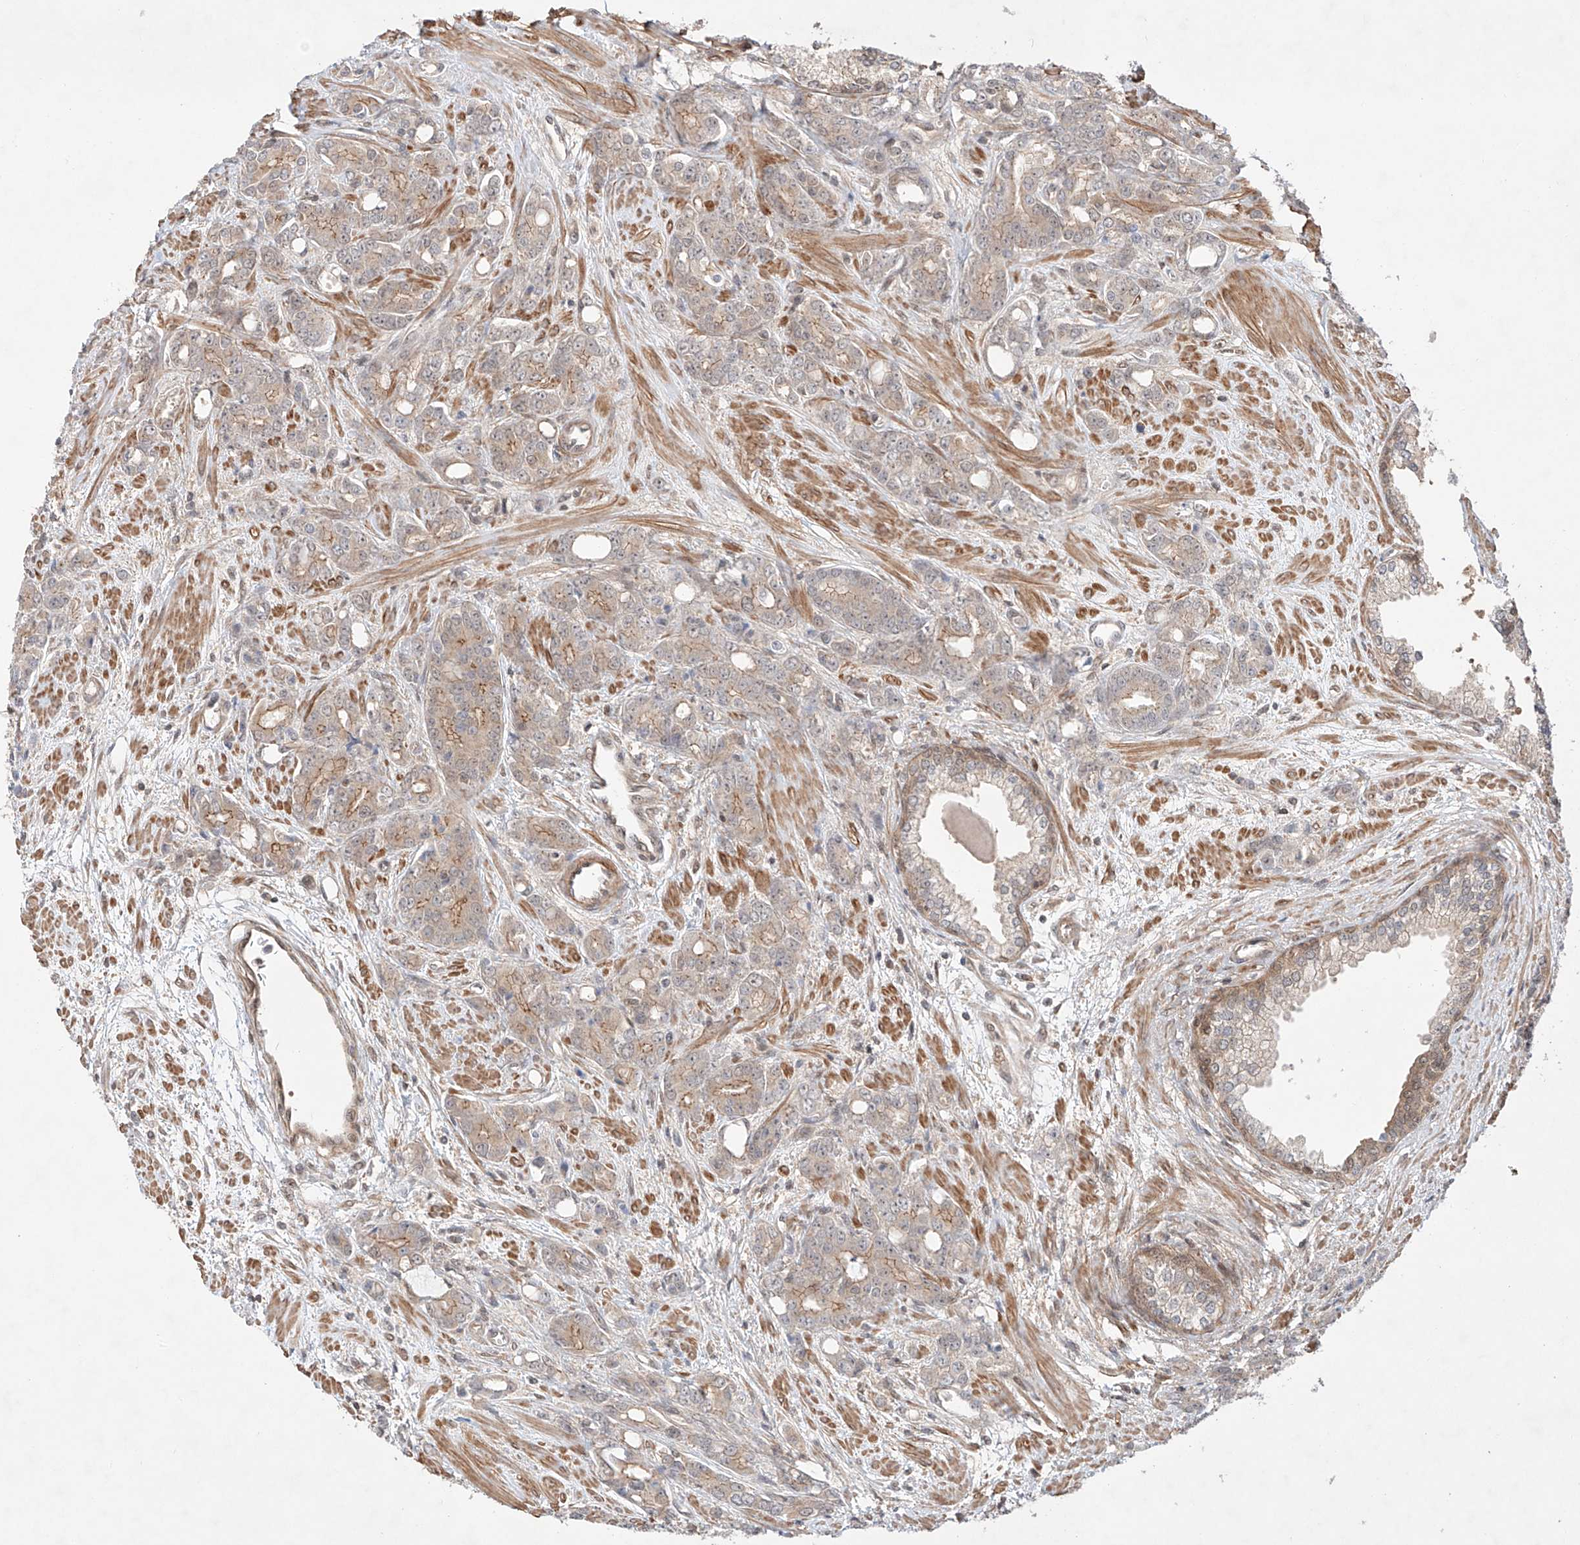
{"staining": {"intensity": "moderate", "quantity": "<25%", "location": "cytoplasmic/membranous"}, "tissue": "prostate cancer", "cell_type": "Tumor cells", "image_type": "cancer", "snomed": [{"axis": "morphology", "description": "Adenocarcinoma, High grade"}, {"axis": "topography", "description": "Prostate"}], "caption": "High-magnification brightfield microscopy of prostate cancer (adenocarcinoma (high-grade)) stained with DAB (brown) and counterstained with hematoxylin (blue). tumor cells exhibit moderate cytoplasmic/membranous expression is identified in about<25% of cells.", "gene": "TSR2", "patient": {"sex": "male", "age": 62}}